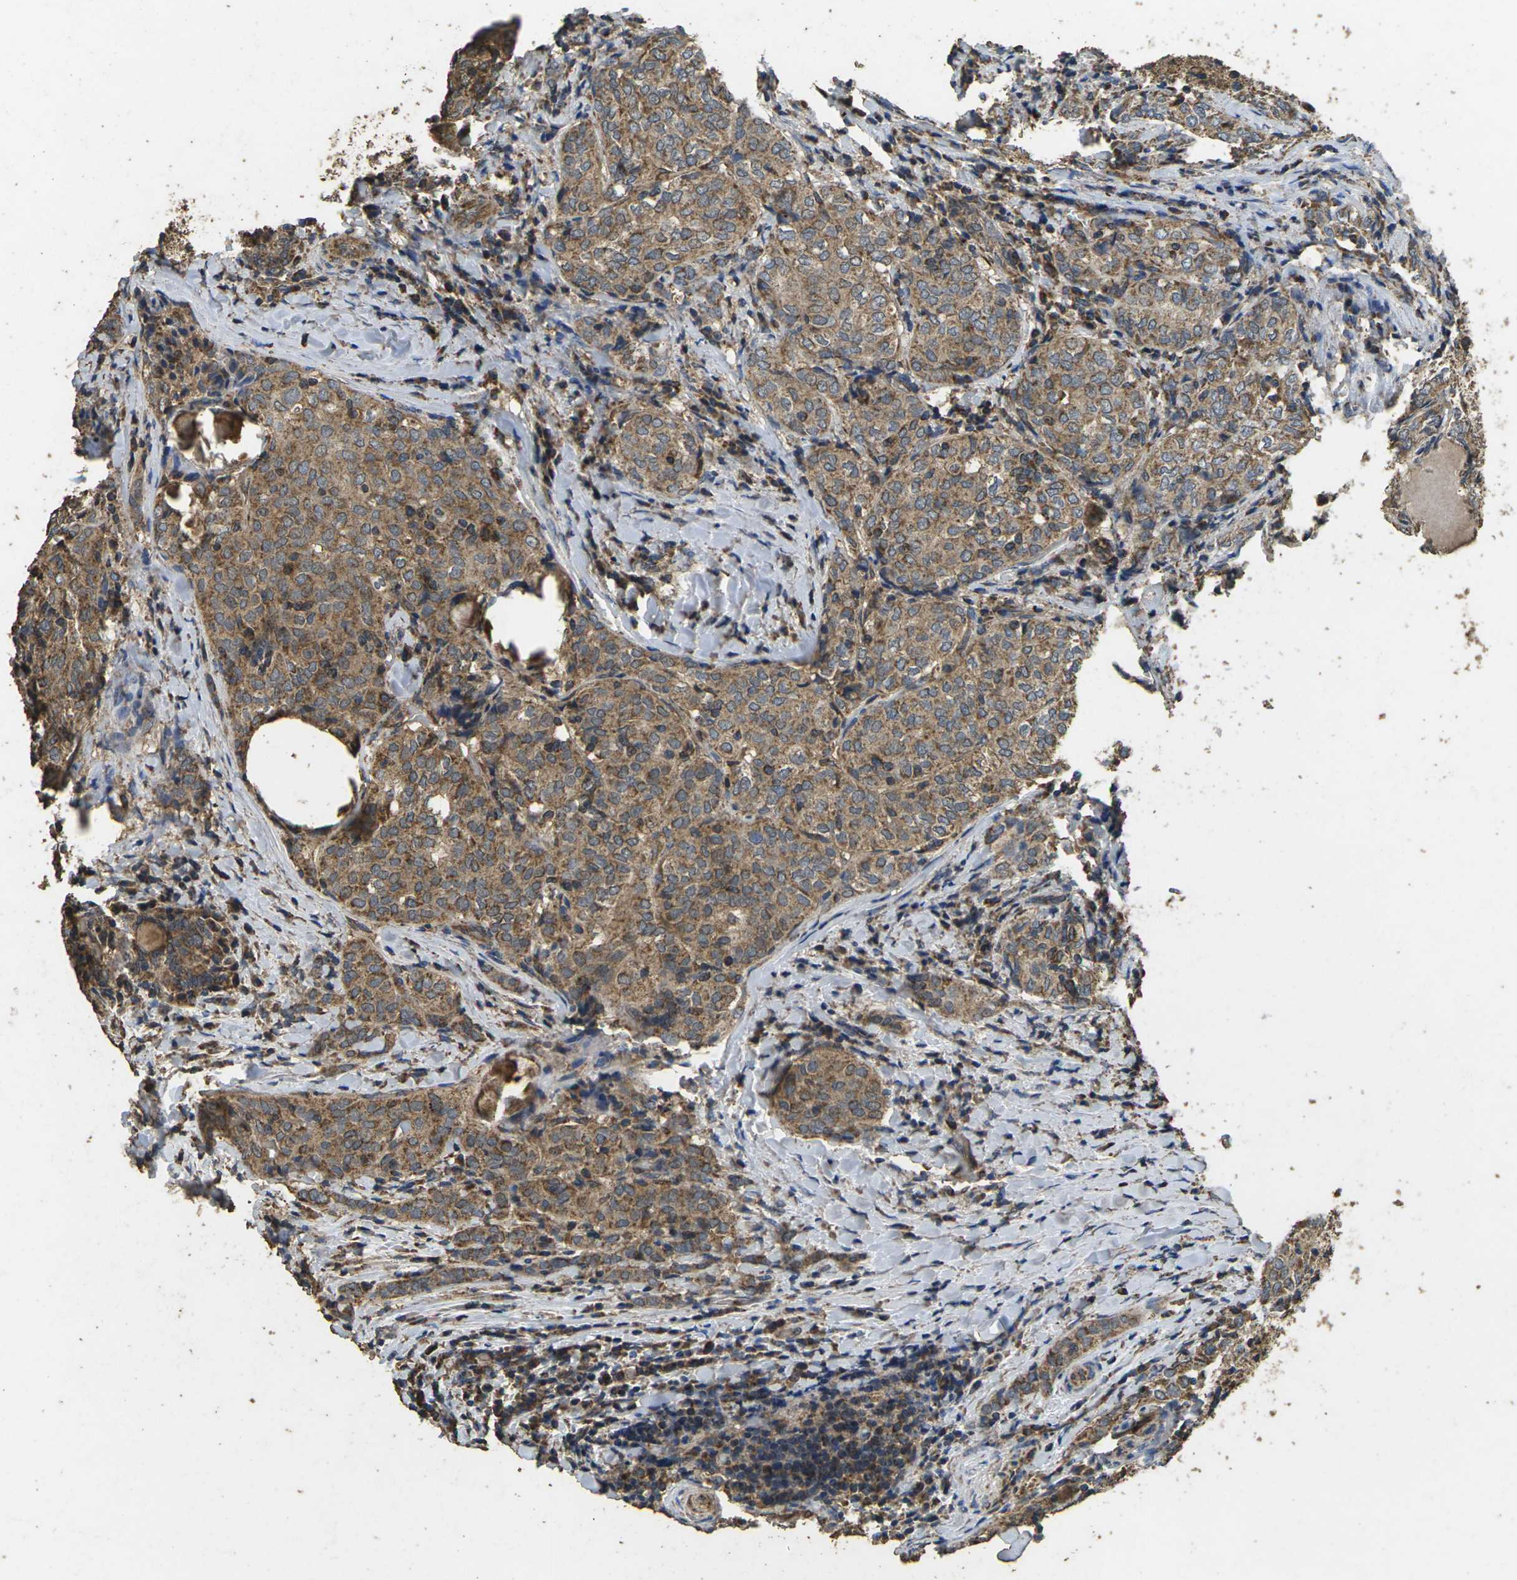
{"staining": {"intensity": "moderate", "quantity": ">75%", "location": "cytoplasmic/membranous"}, "tissue": "thyroid cancer", "cell_type": "Tumor cells", "image_type": "cancer", "snomed": [{"axis": "morphology", "description": "Normal tissue, NOS"}, {"axis": "morphology", "description": "Papillary adenocarcinoma, NOS"}, {"axis": "topography", "description": "Thyroid gland"}], "caption": "Immunohistochemistry (IHC) (DAB (3,3'-diaminobenzidine)) staining of thyroid cancer shows moderate cytoplasmic/membranous protein expression in approximately >75% of tumor cells.", "gene": "MAPK11", "patient": {"sex": "female", "age": 30}}